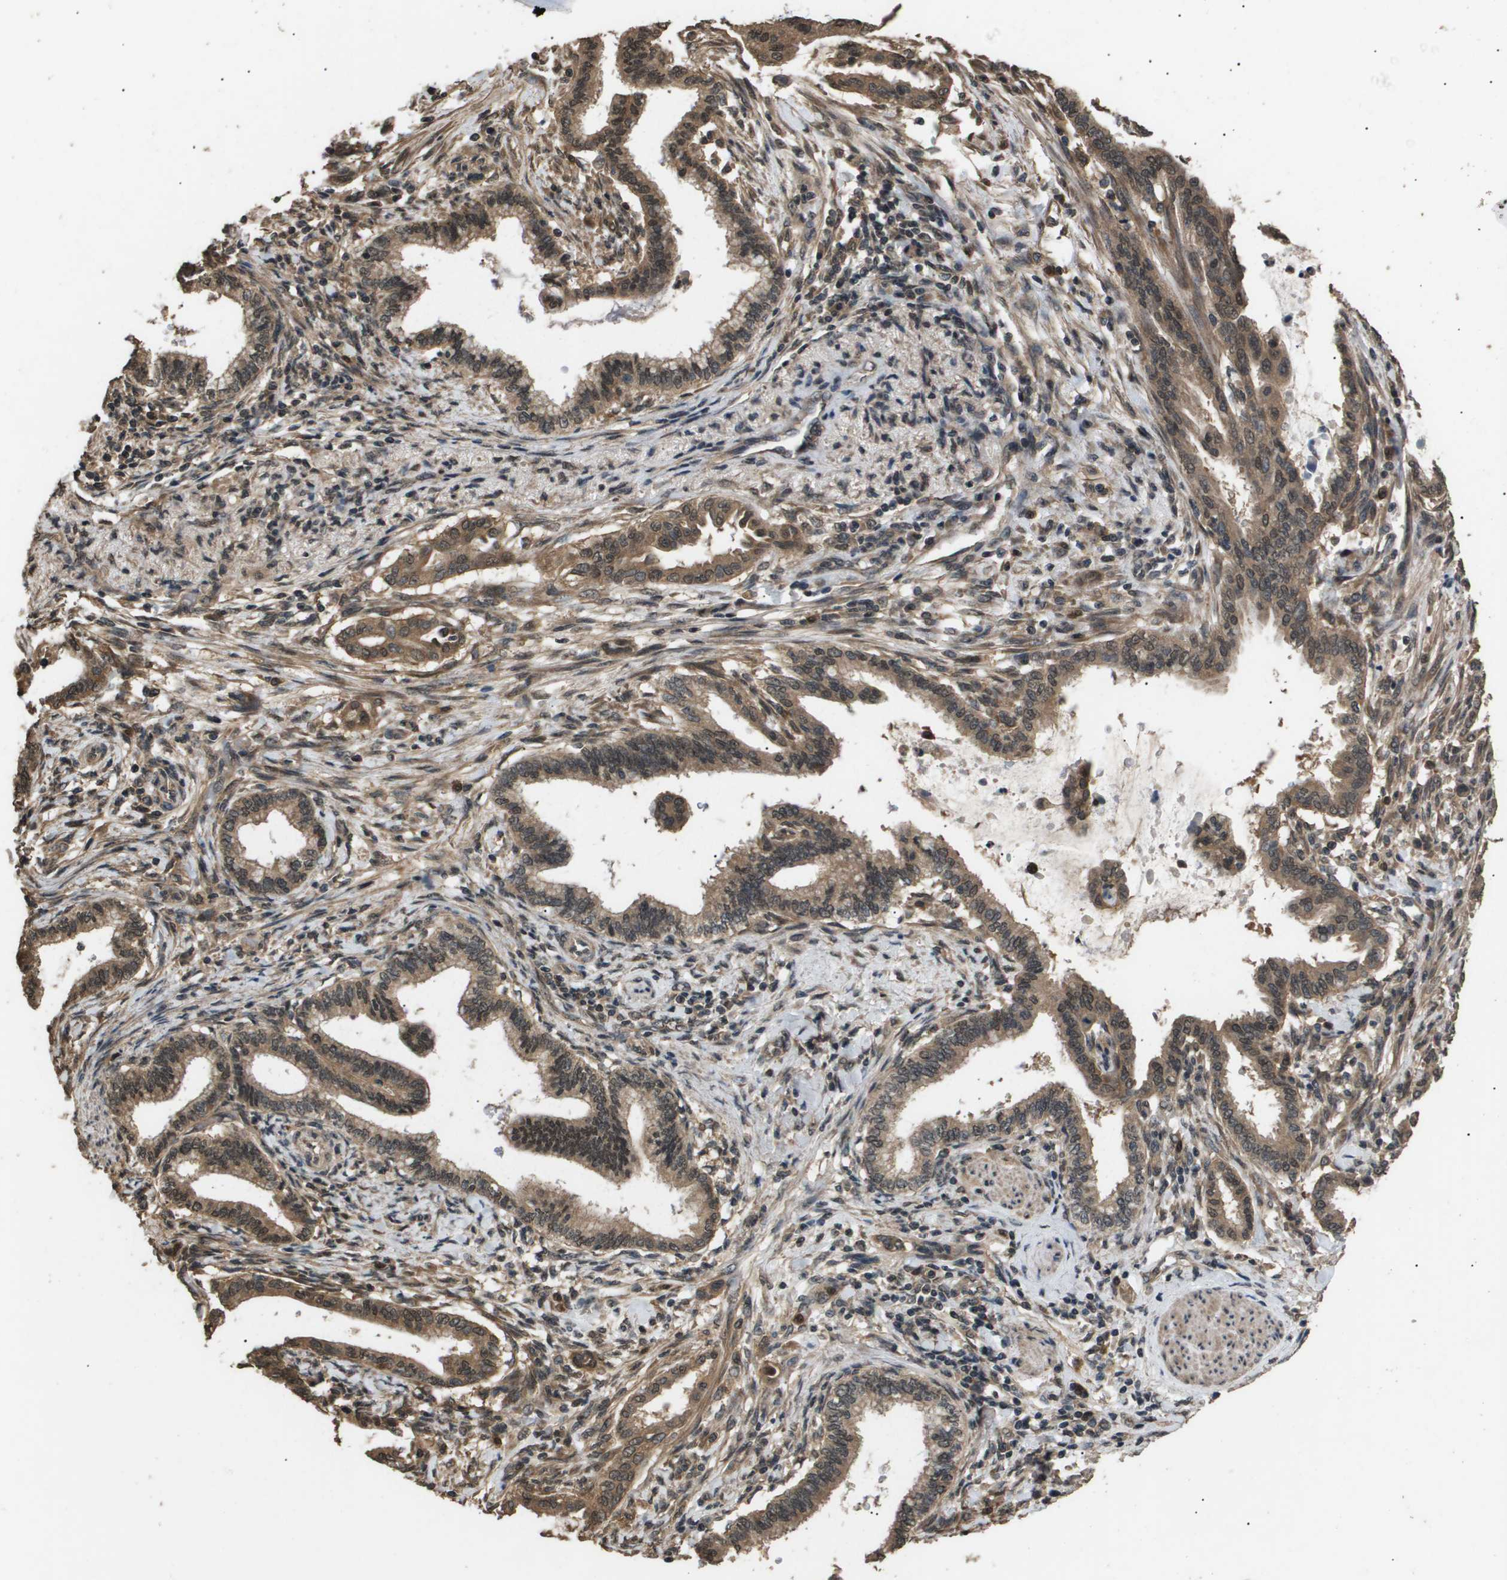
{"staining": {"intensity": "moderate", "quantity": ">75%", "location": "cytoplasmic/membranous,nuclear"}, "tissue": "pancreatic cancer", "cell_type": "Tumor cells", "image_type": "cancer", "snomed": [{"axis": "morphology", "description": "Adenocarcinoma, NOS"}, {"axis": "topography", "description": "Pancreas"}], "caption": "Brown immunohistochemical staining in adenocarcinoma (pancreatic) shows moderate cytoplasmic/membranous and nuclear expression in about >75% of tumor cells.", "gene": "ING1", "patient": {"sex": "female", "age": 64}}